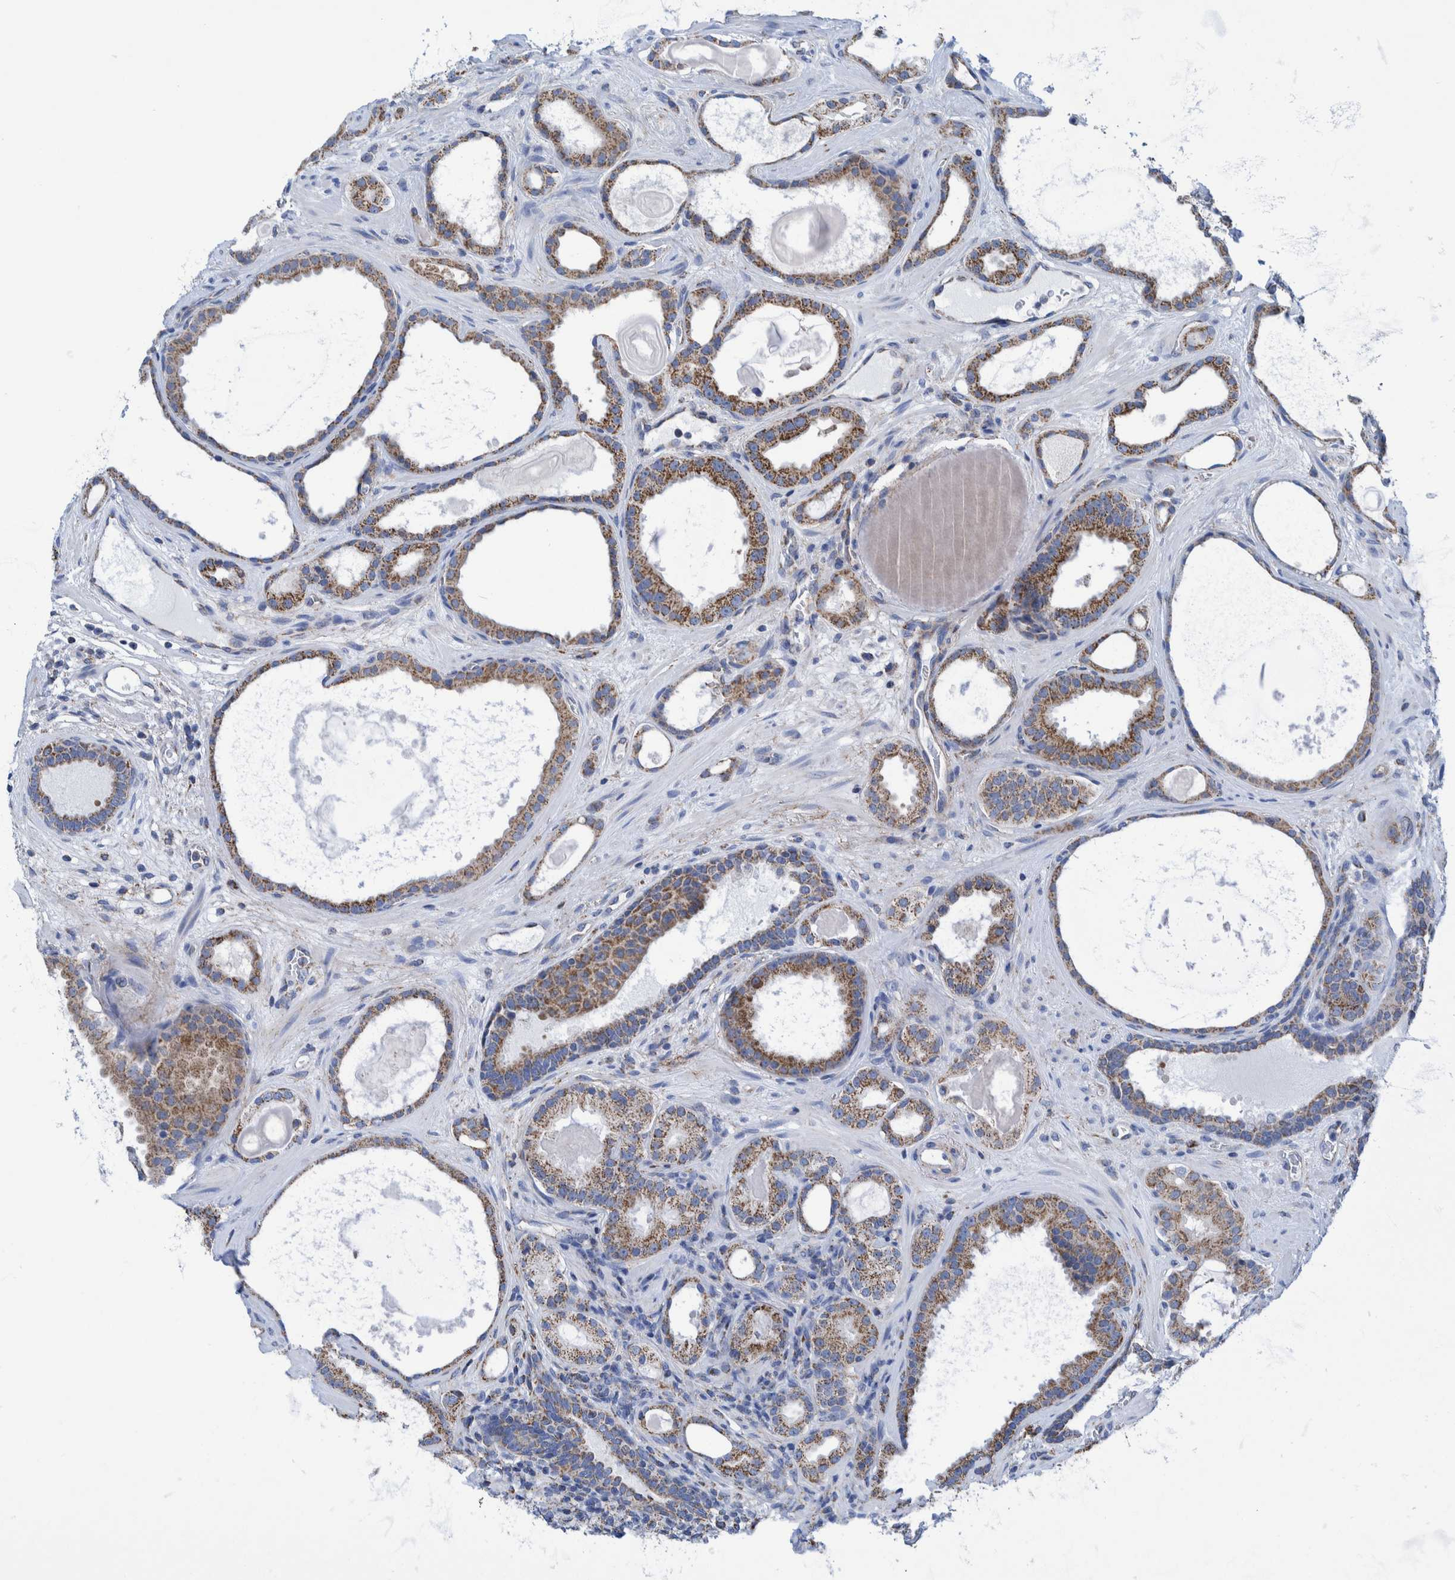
{"staining": {"intensity": "moderate", "quantity": ">75%", "location": "cytoplasmic/membranous"}, "tissue": "prostate cancer", "cell_type": "Tumor cells", "image_type": "cancer", "snomed": [{"axis": "morphology", "description": "Adenocarcinoma, High grade"}, {"axis": "topography", "description": "Prostate"}], "caption": "Tumor cells show moderate cytoplasmic/membranous expression in approximately >75% of cells in prostate cancer. Ihc stains the protein in brown and the nuclei are stained blue.", "gene": "MRPS7", "patient": {"sex": "male", "age": 60}}